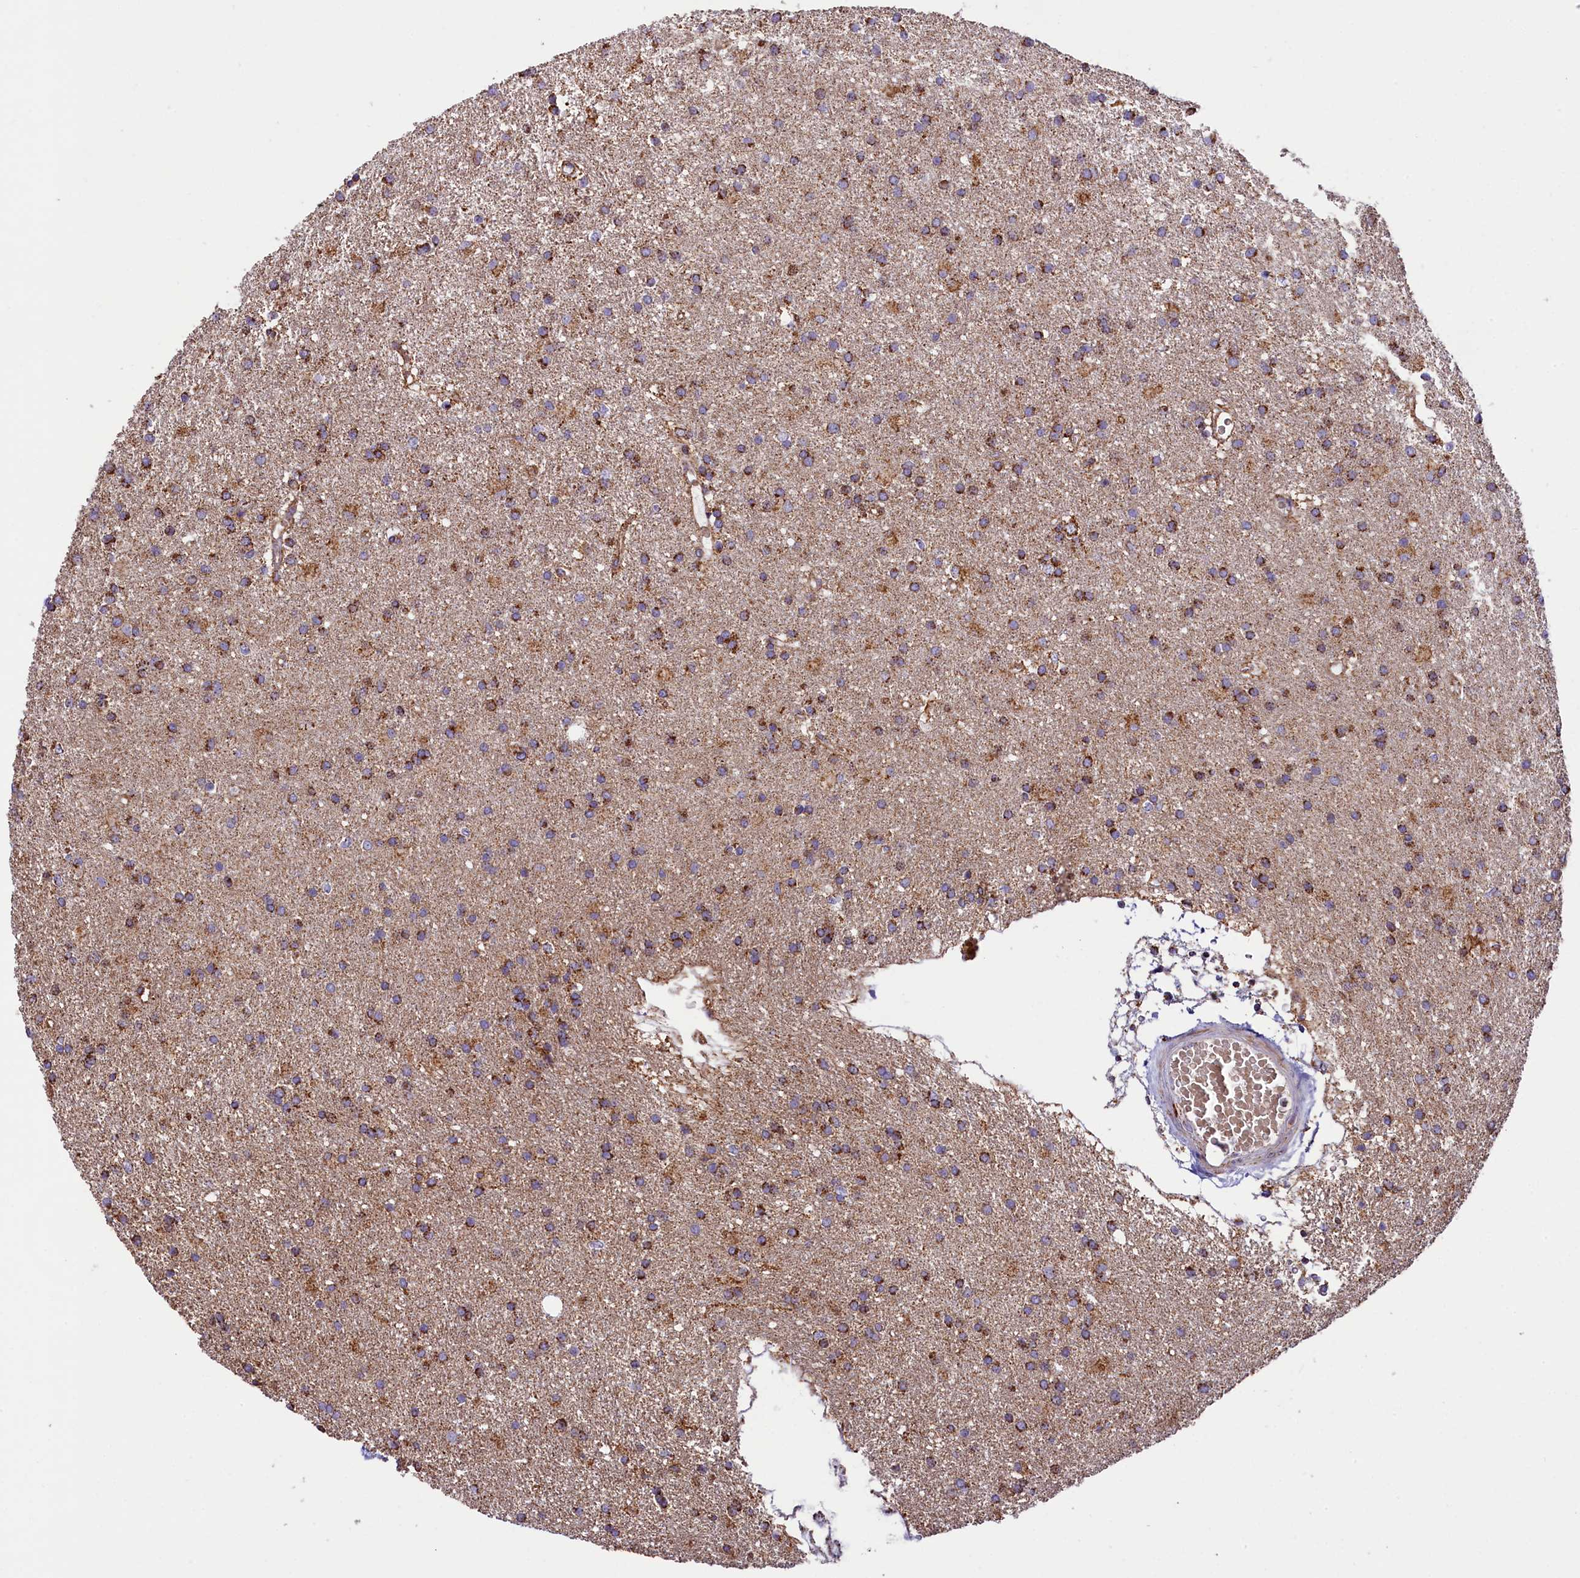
{"staining": {"intensity": "moderate", "quantity": ">75%", "location": "cytoplasmic/membranous"}, "tissue": "glioma", "cell_type": "Tumor cells", "image_type": "cancer", "snomed": [{"axis": "morphology", "description": "Glioma, malignant, High grade"}, {"axis": "topography", "description": "Brain"}], "caption": "Malignant high-grade glioma stained with a protein marker exhibits moderate staining in tumor cells.", "gene": "NDUFA8", "patient": {"sex": "male", "age": 77}}